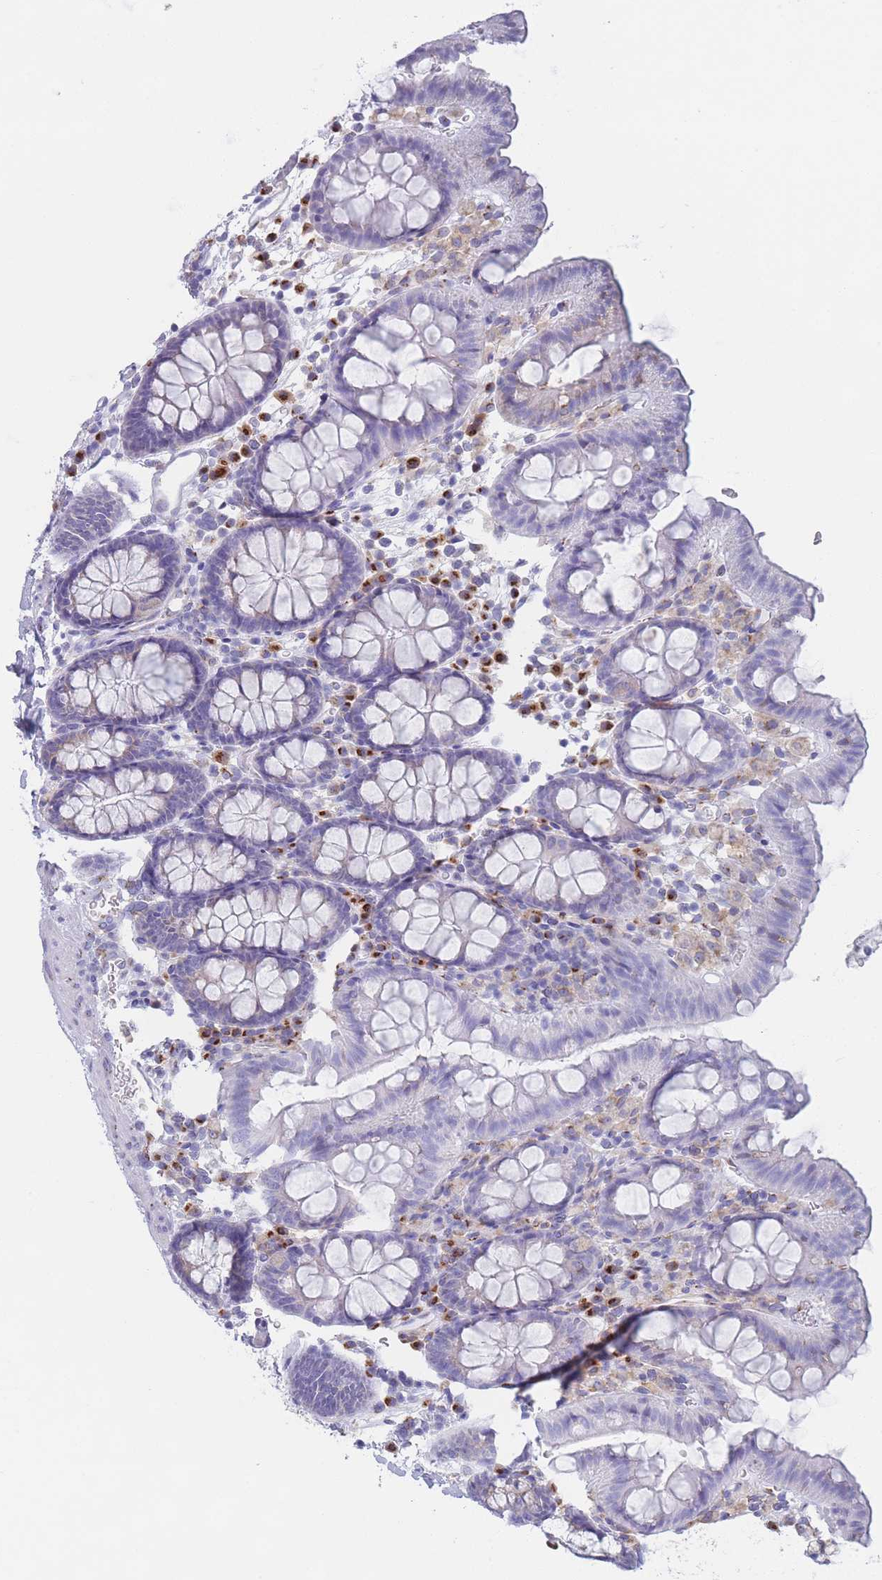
{"staining": {"intensity": "negative", "quantity": "none", "location": "none"}, "tissue": "colon", "cell_type": "Endothelial cells", "image_type": "normal", "snomed": [{"axis": "morphology", "description": "Normal tissue, NOS"}, {"axis": "topography", "description": "Colon"}], "caption": "Immunohistochemical staining of normal human colon displays no significant positivity in endothelial cells. (Immunohistochemistry, brightfield microscopy, high magnification).", "gene": "MRPL30", "patient": {"sex": "male", "age": 75}}